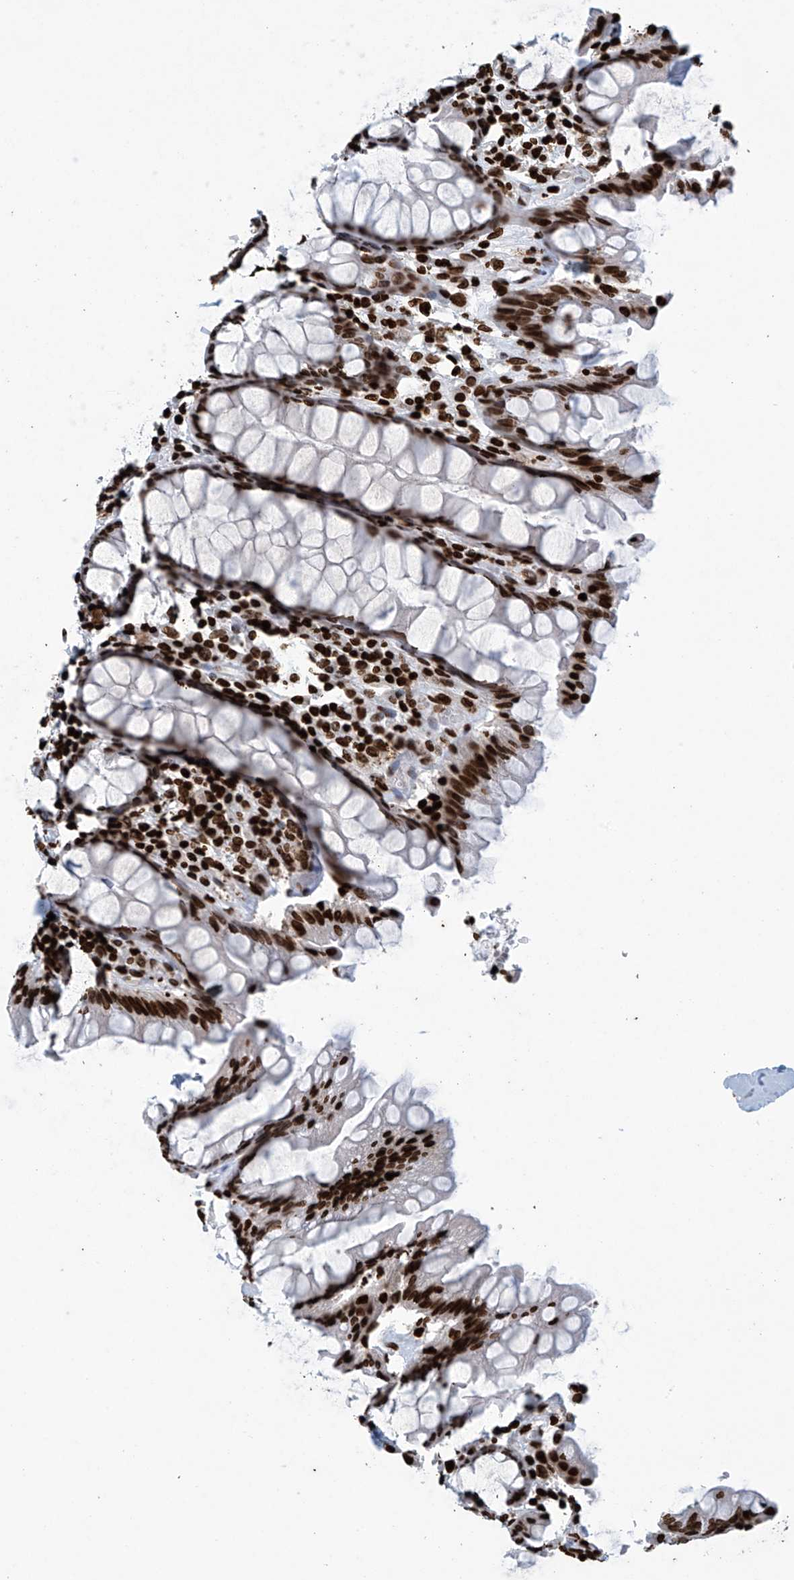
{"staining": {"intensity": "strong", "quantity": ">75%", "location": "nuclear"}, "tissue": "rectum", "cell_type": "Glandular cells", "image_type": "normal", "snomed": [{"axis": "morphology", "description": "Normal tissue, NOS"}, {"axis": "topography", "description": "Rectum"}], "caption": "High-magnification brightfield microscopy of unremarkable rectum stained with DAB (brown) and counterstained with hematoxylin (blue). glandular cells exhibit strong nuclear expression is seen in about>75% of cells.", "gene": "H4C16", "patient": {"sex": "male", "age": 64}}